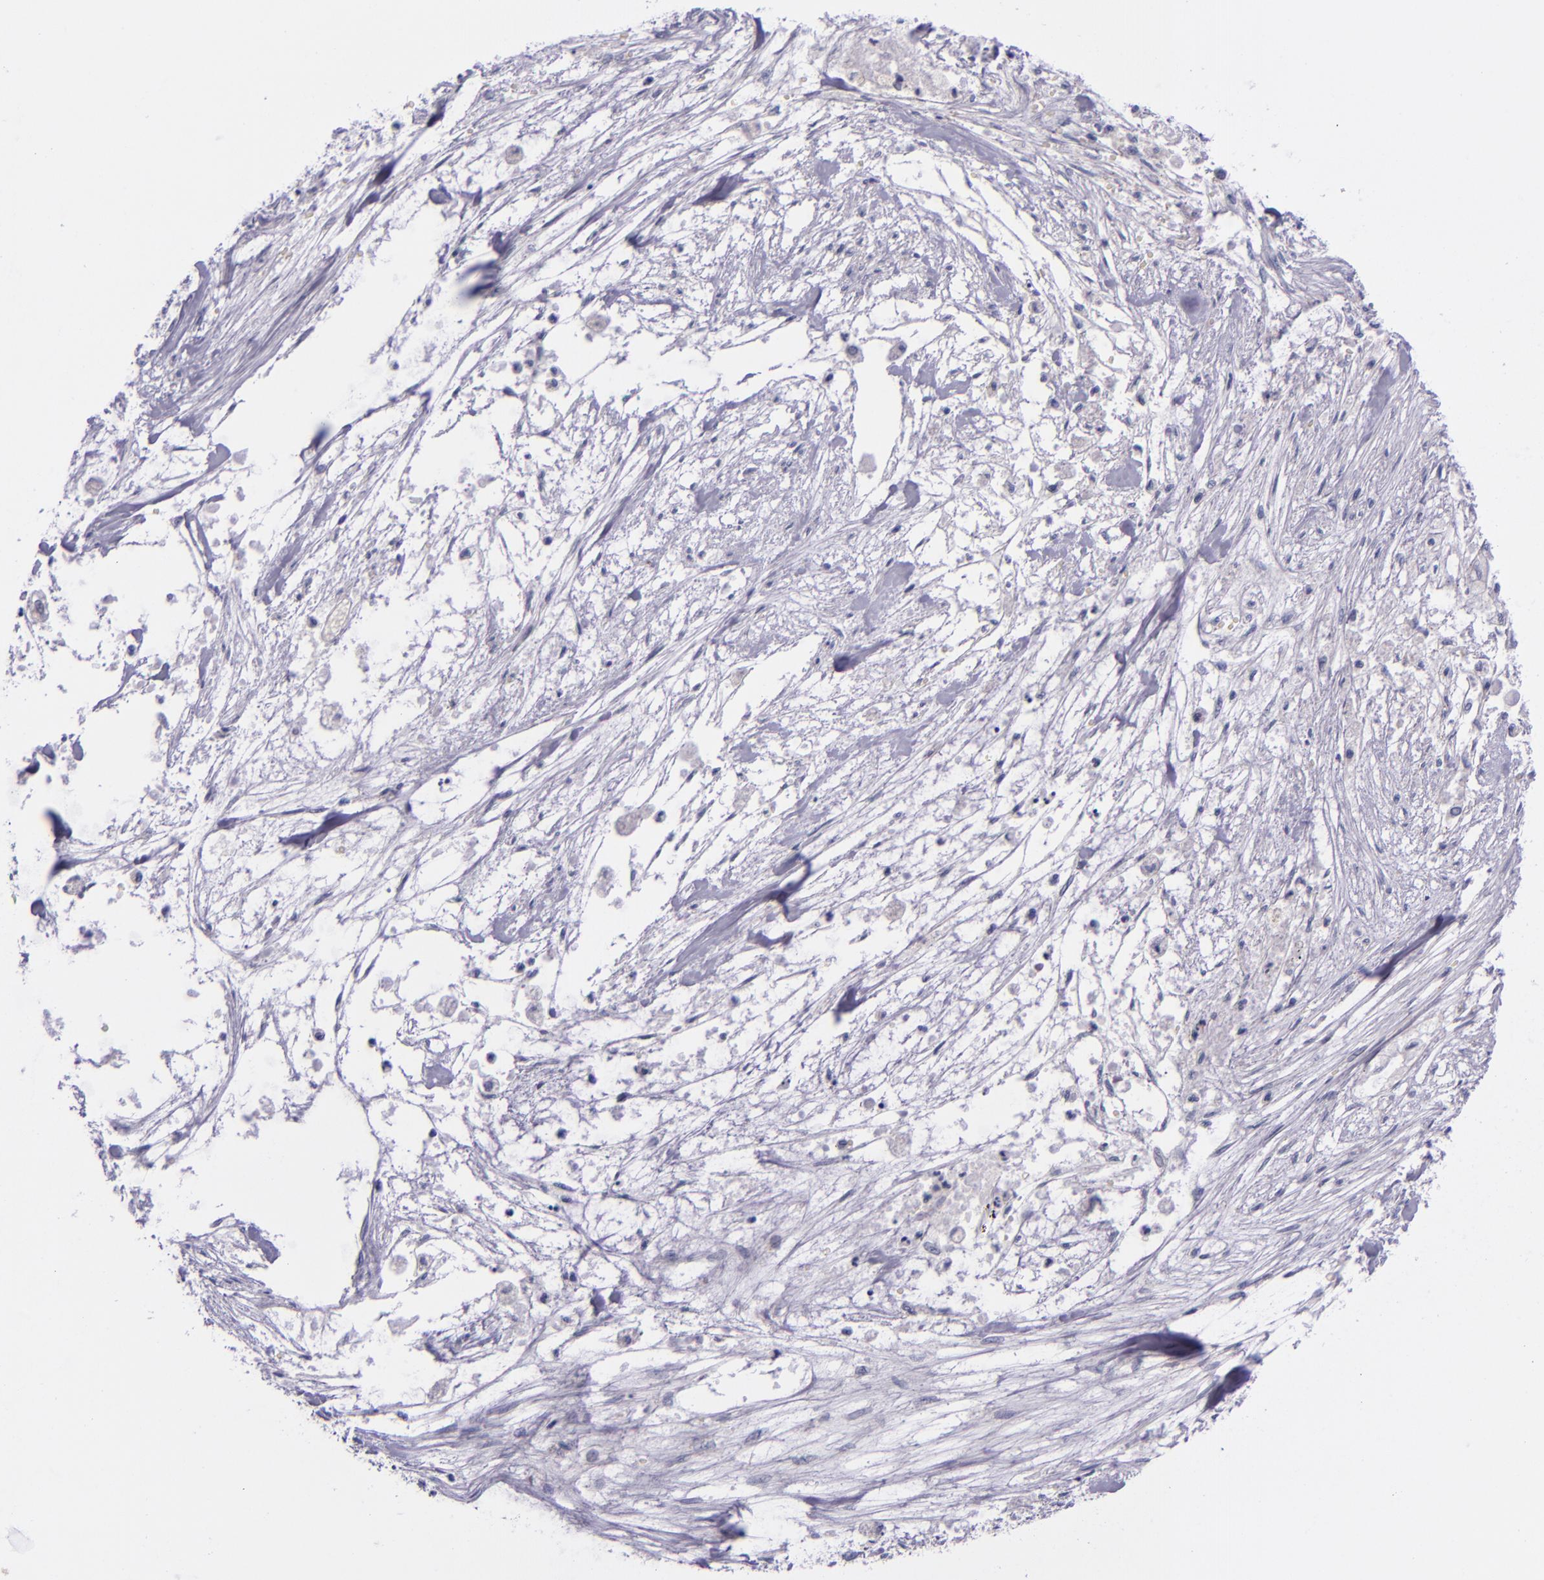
{"staining": {"intensity": "negative", "quantity": "none", "location": "none"}, "tissue": "pancreatic cancer", "cell_type": "Tumor cells", "image_type": "cancer", "snomed": [{"axis": "morphology", "description": "Adenocarcinoma, NOS"}, {"axis": "topography", "description": "Pancreas"}], "caption": "Photomicrograph shows no significant protein positivity in tumor cells of pancreatic adenocarcinoma.", "gene": "NOS3", "patient": {"sex": "male", "age": 79}}